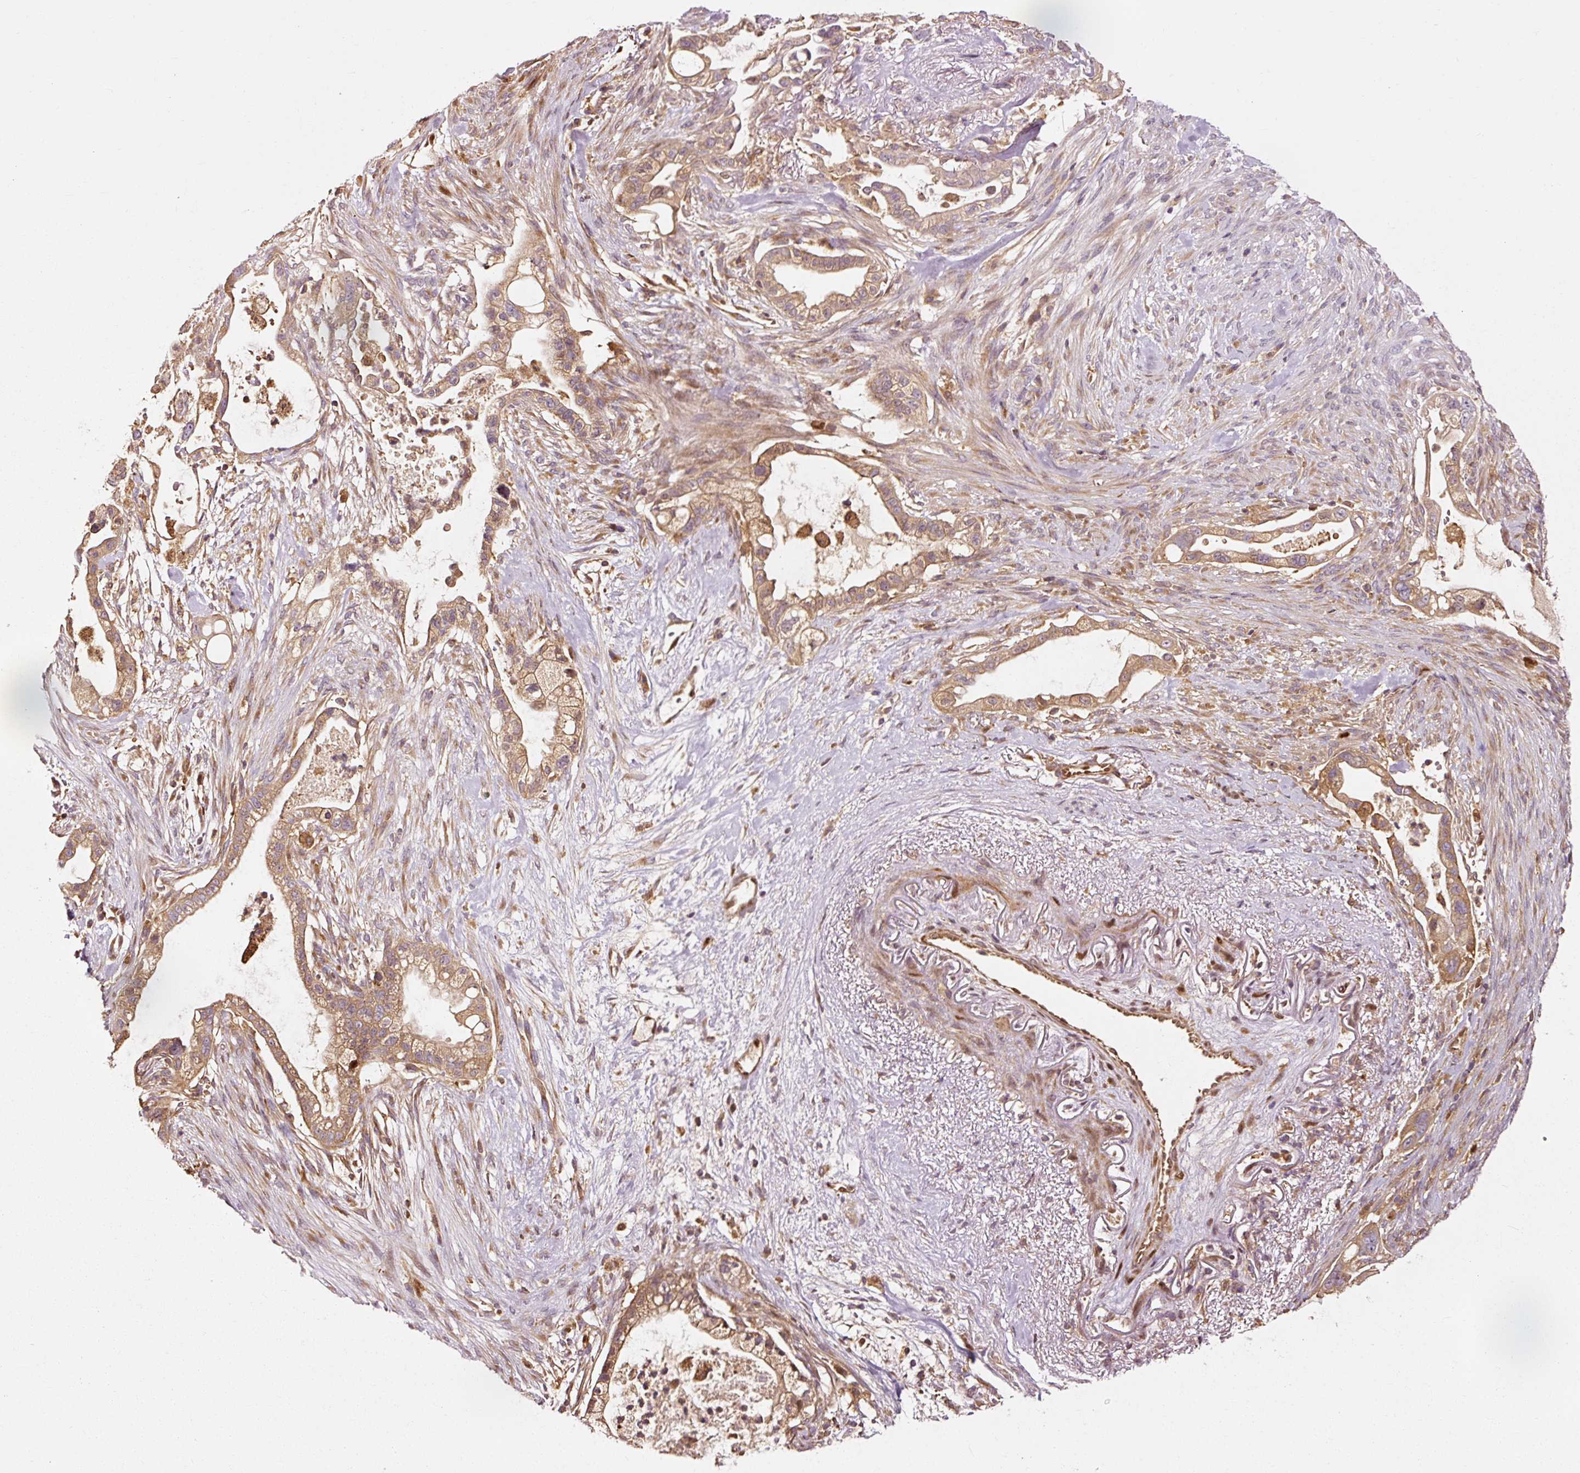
{"staining": {"intensity": "moderate", "quantity": ">75%", "location": "cytoplasmic/membranous"}, "tissue": "pancreatic cancer", "cell_type": "Tumor cells", "image_type": "cancer", "snomed": [{"axis": "morphology", "description": "Adenocarcinoma, NOS"}, {"axis": "topography", "description": "Pancreas"}], "caption": "The image reveals staining of pancreatic cancer (adenocarcinoma), revealing moderate cytoplasmic/membranous protein staining (brown color) within tumor cells. Ihc stains the protein in brown and the nuclei are stained blue.", "gene": "NAPA", "patient": {"sex": "male", "age": 44}}